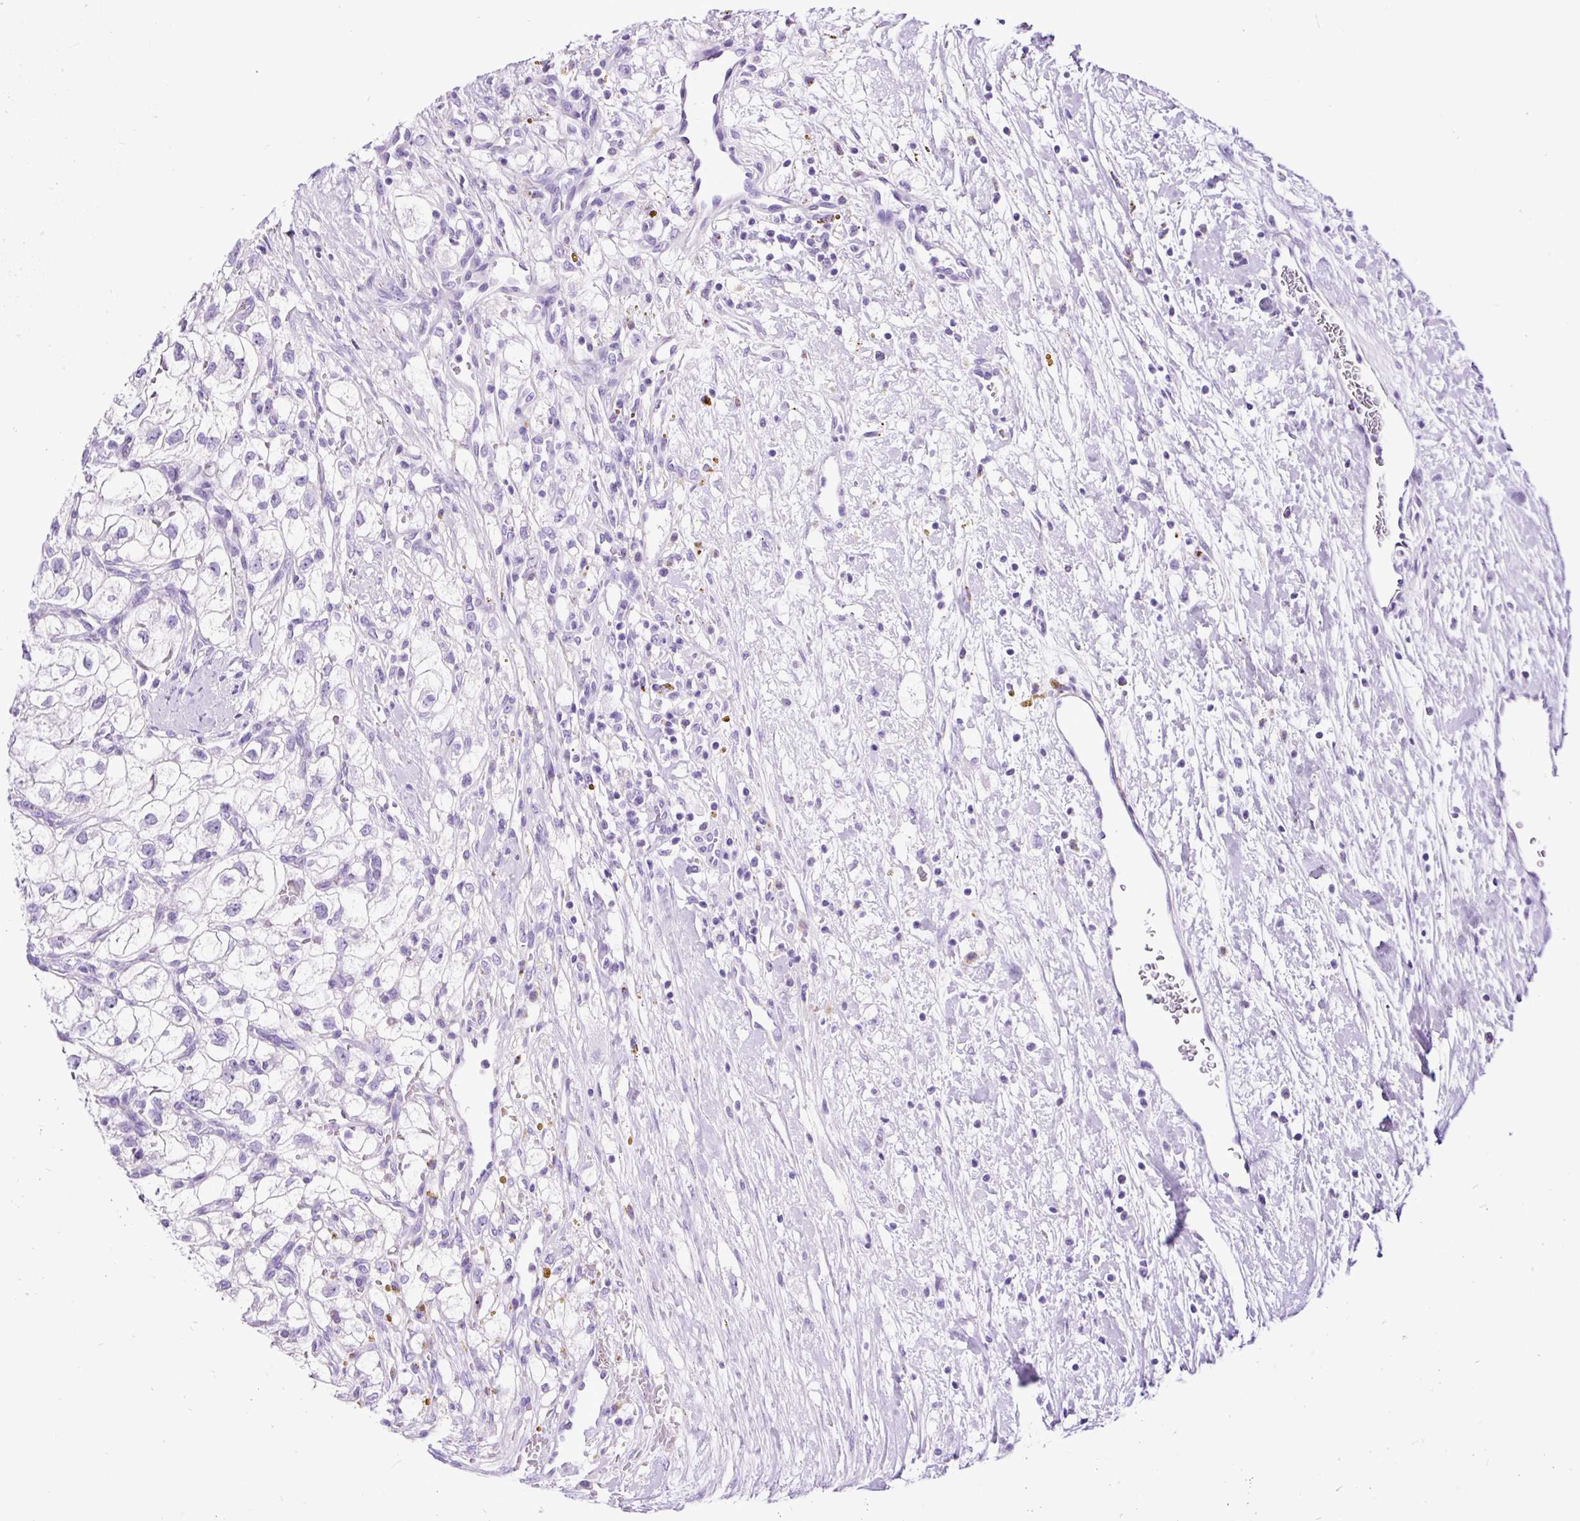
{"staining": {"intensity": "negative", "quantity": "none", "location": "none"}, "tissue": "renal cancer", "cell_type": "Tumor cells", "image_type": "cancer", "snomed": [{"axis": "morphology", "description": "Adenocarcinoma, NOS"}, {"axis": "topography", "description": "Kidney"}], "caption": "A micrograph of adenocarcinoma (renal) stained for a protein reveals no brown staining in tumor cells.", "gene": "PDIA2", "patient": {"sex": "male", "age": 59}}